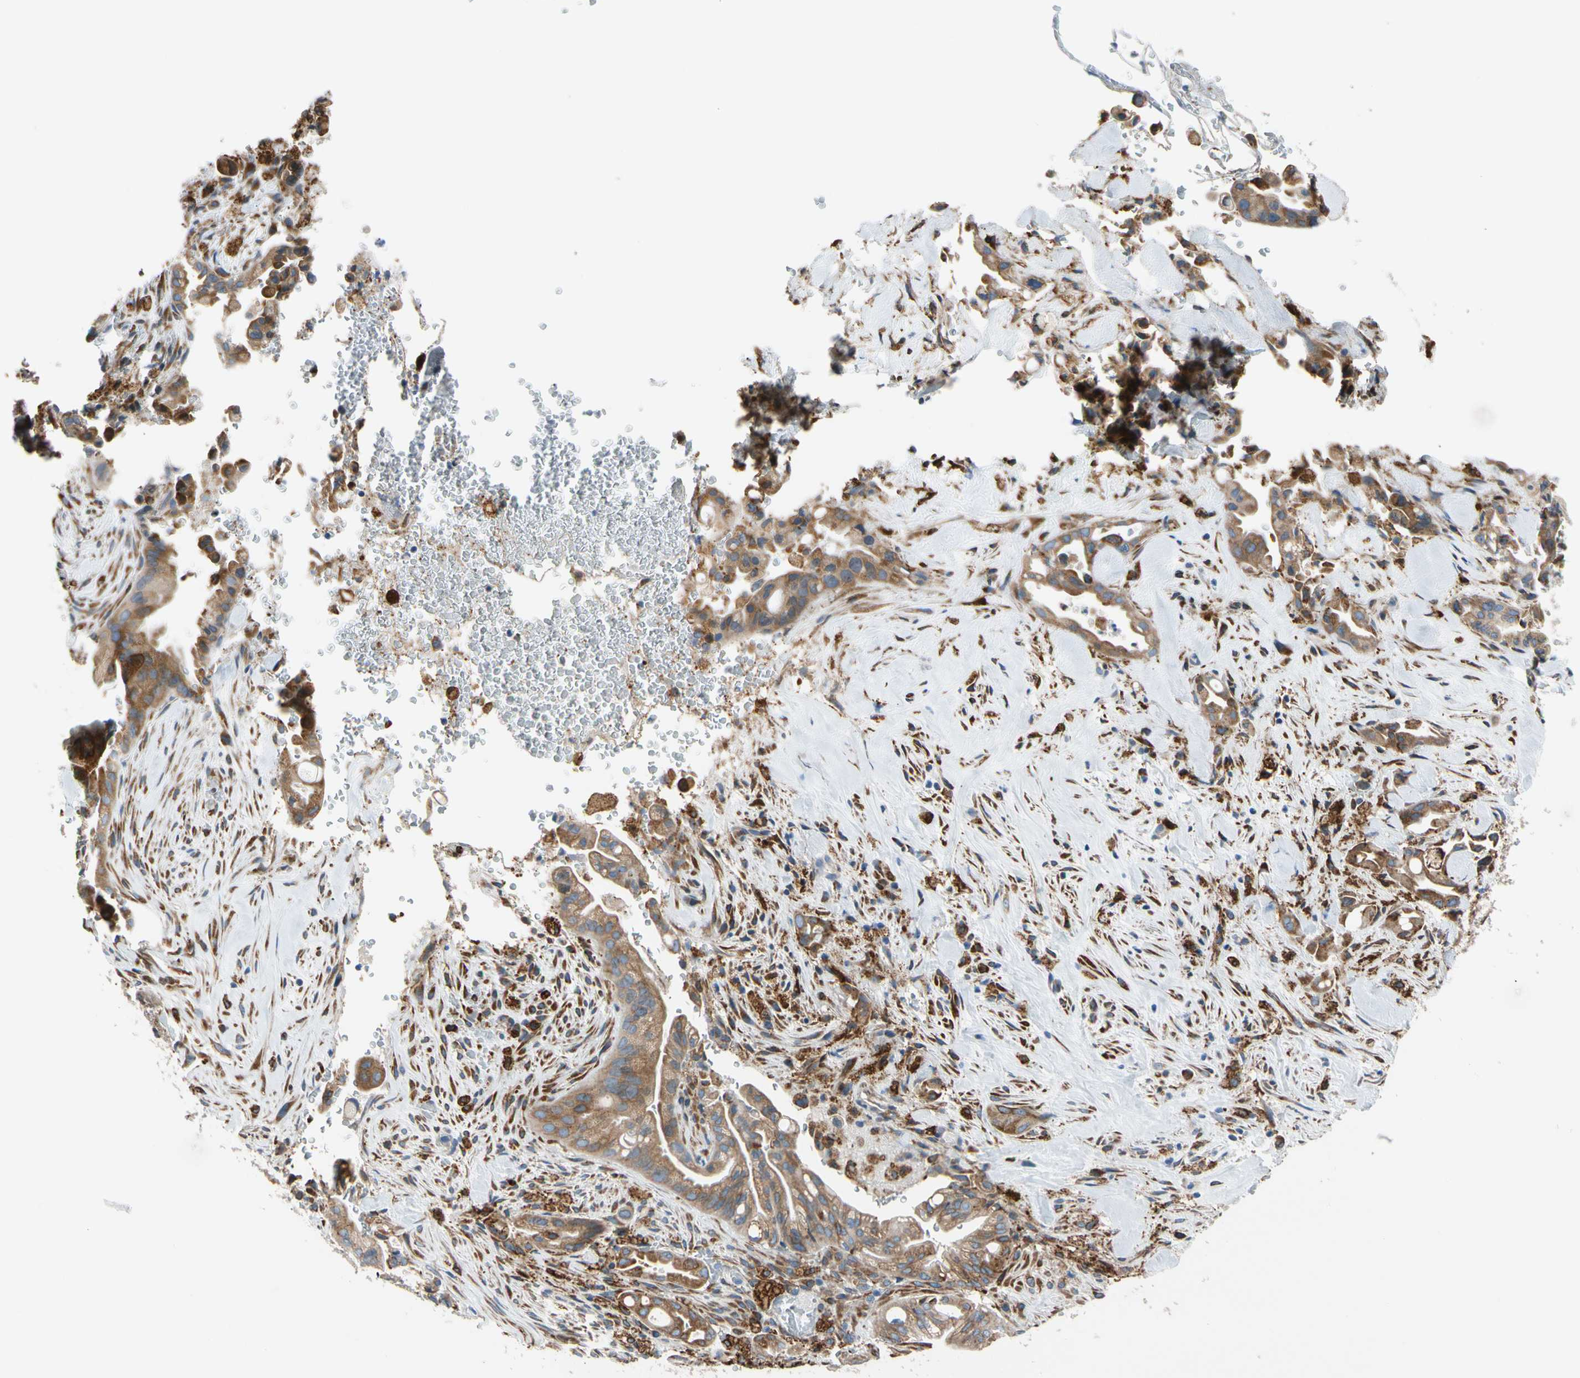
{"staining": {"intensity": "moderate", "quantity": ">75%", "location": "cytoplasmic/membranous"}, "tissue": "liver cancer", "cell_type": "Tumor cells", "image_type": "cancer", "snomed": [{"axis": "morphology", "description": "Cholangiocarcinoma"}, {"axis": "topography", "description": "Liver"}], "caption": "Human liver cholangiocarcinoma stained for a protein (brown) exhibits moderate cytoplasmic/membranous positive expression in approximately >75% of tumor cells.", "gene": "LRPAP1", "patient": {"sex": "female", "age": 68}}